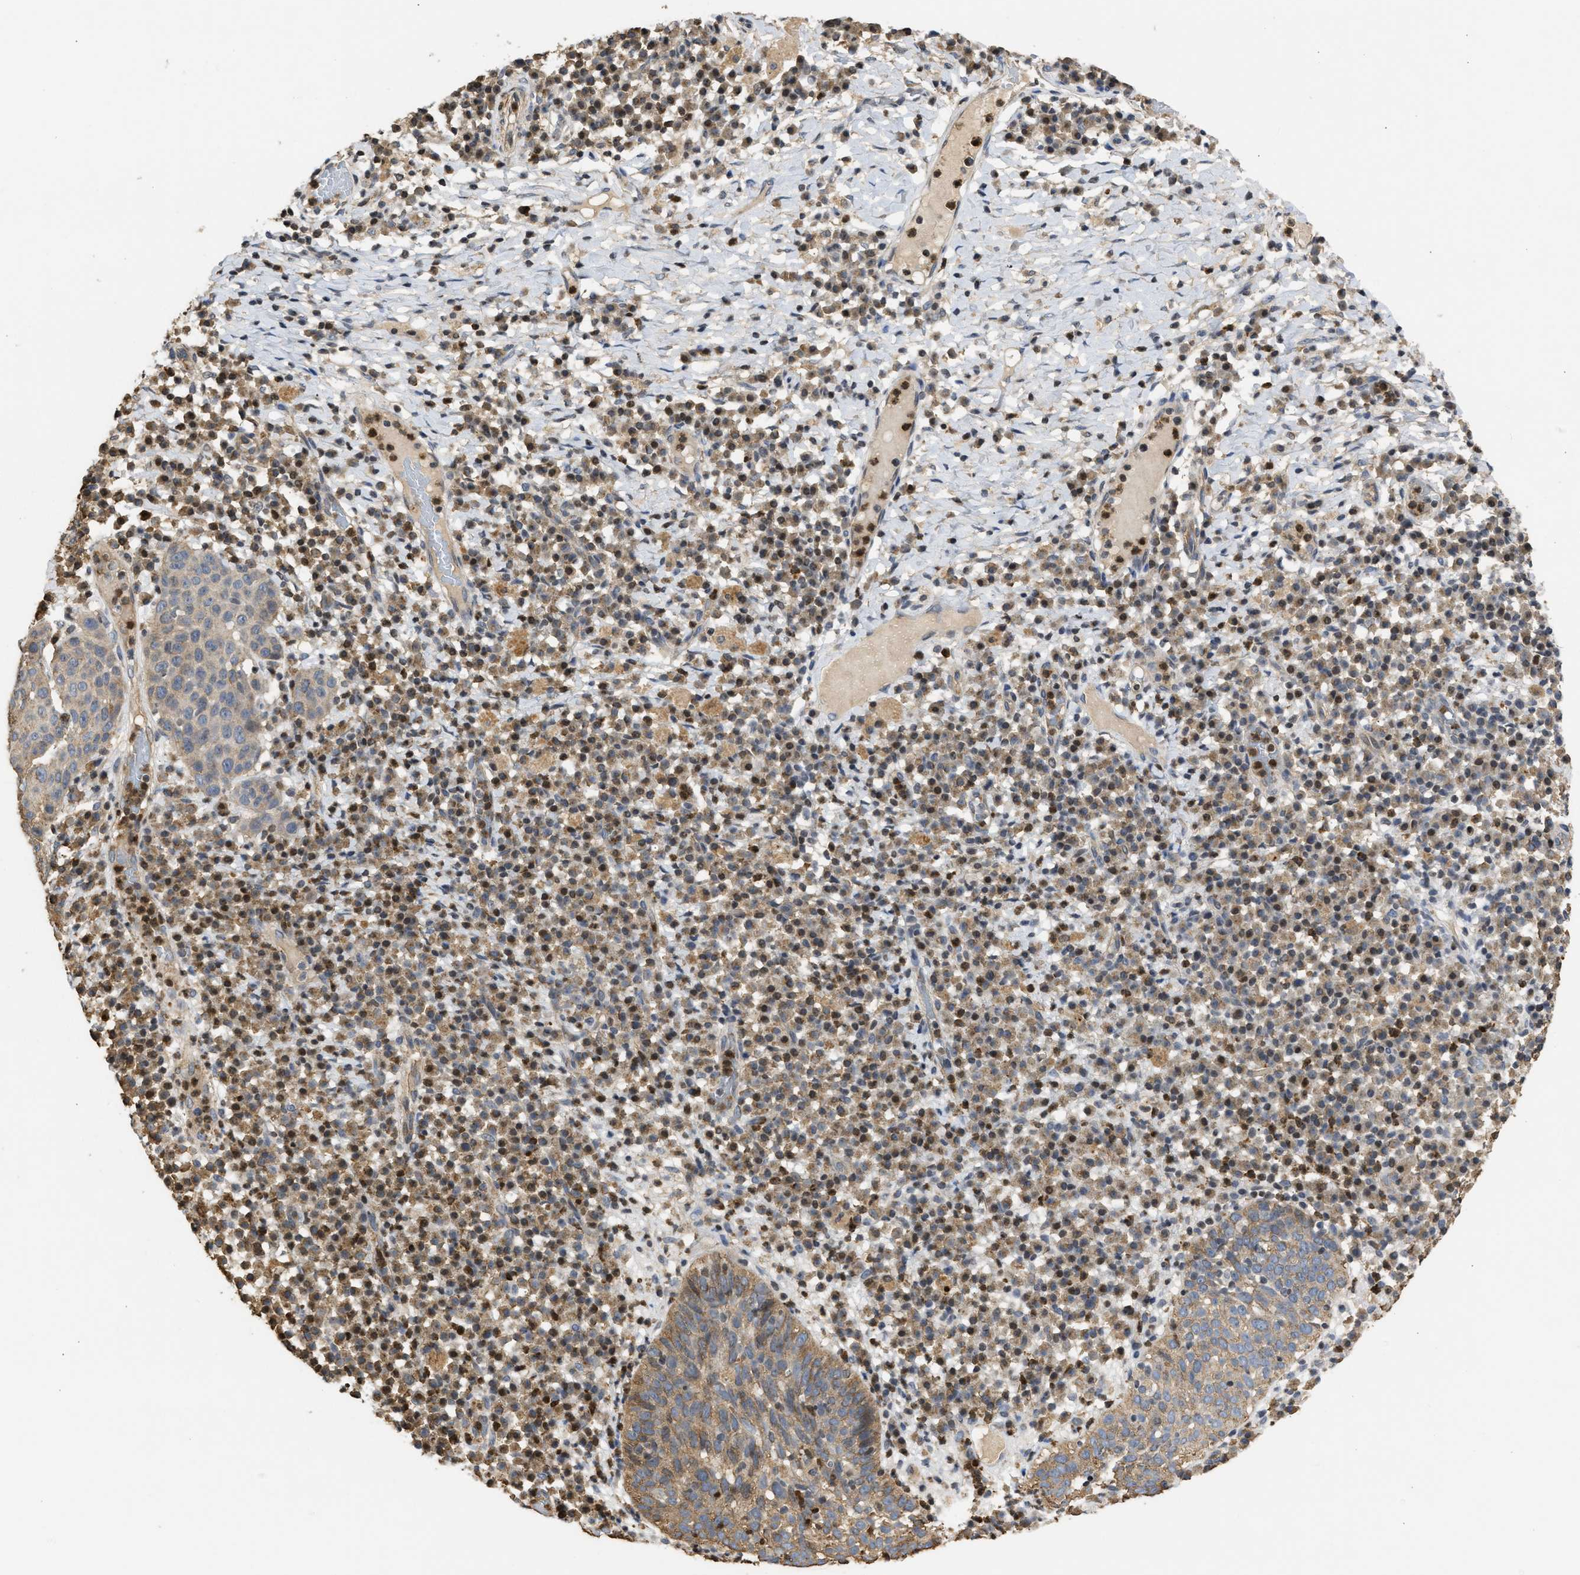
{"staining": {"intensity": "weak", "quantity": ">75%", "location": "cytoplasmic/membranous"}, "tissue": "skin cancer", "cell_type": "Tumor cells", "image_type": "cancer", "snomed": [{"axis": "morphology", "description": "Squamous cell carcinoma in situ, NOS"}, {"axis": "morphology", "description": "Squamous cell carcinoma, NOS"}, {"axis": "topography", "description": "Skin"}], "caption": "This image displays skin cancer (squamous cell carcinoma in situ) stained with immunohistochemistry (IHC) to label a protein in brown. The cytoplasmic/membranous of tumor cells show weak positivity for the protein. Nuclei are counter-stained blue.", "gene": "ENSG00000142539", "patient": {"sex": "male", "age": 93}}